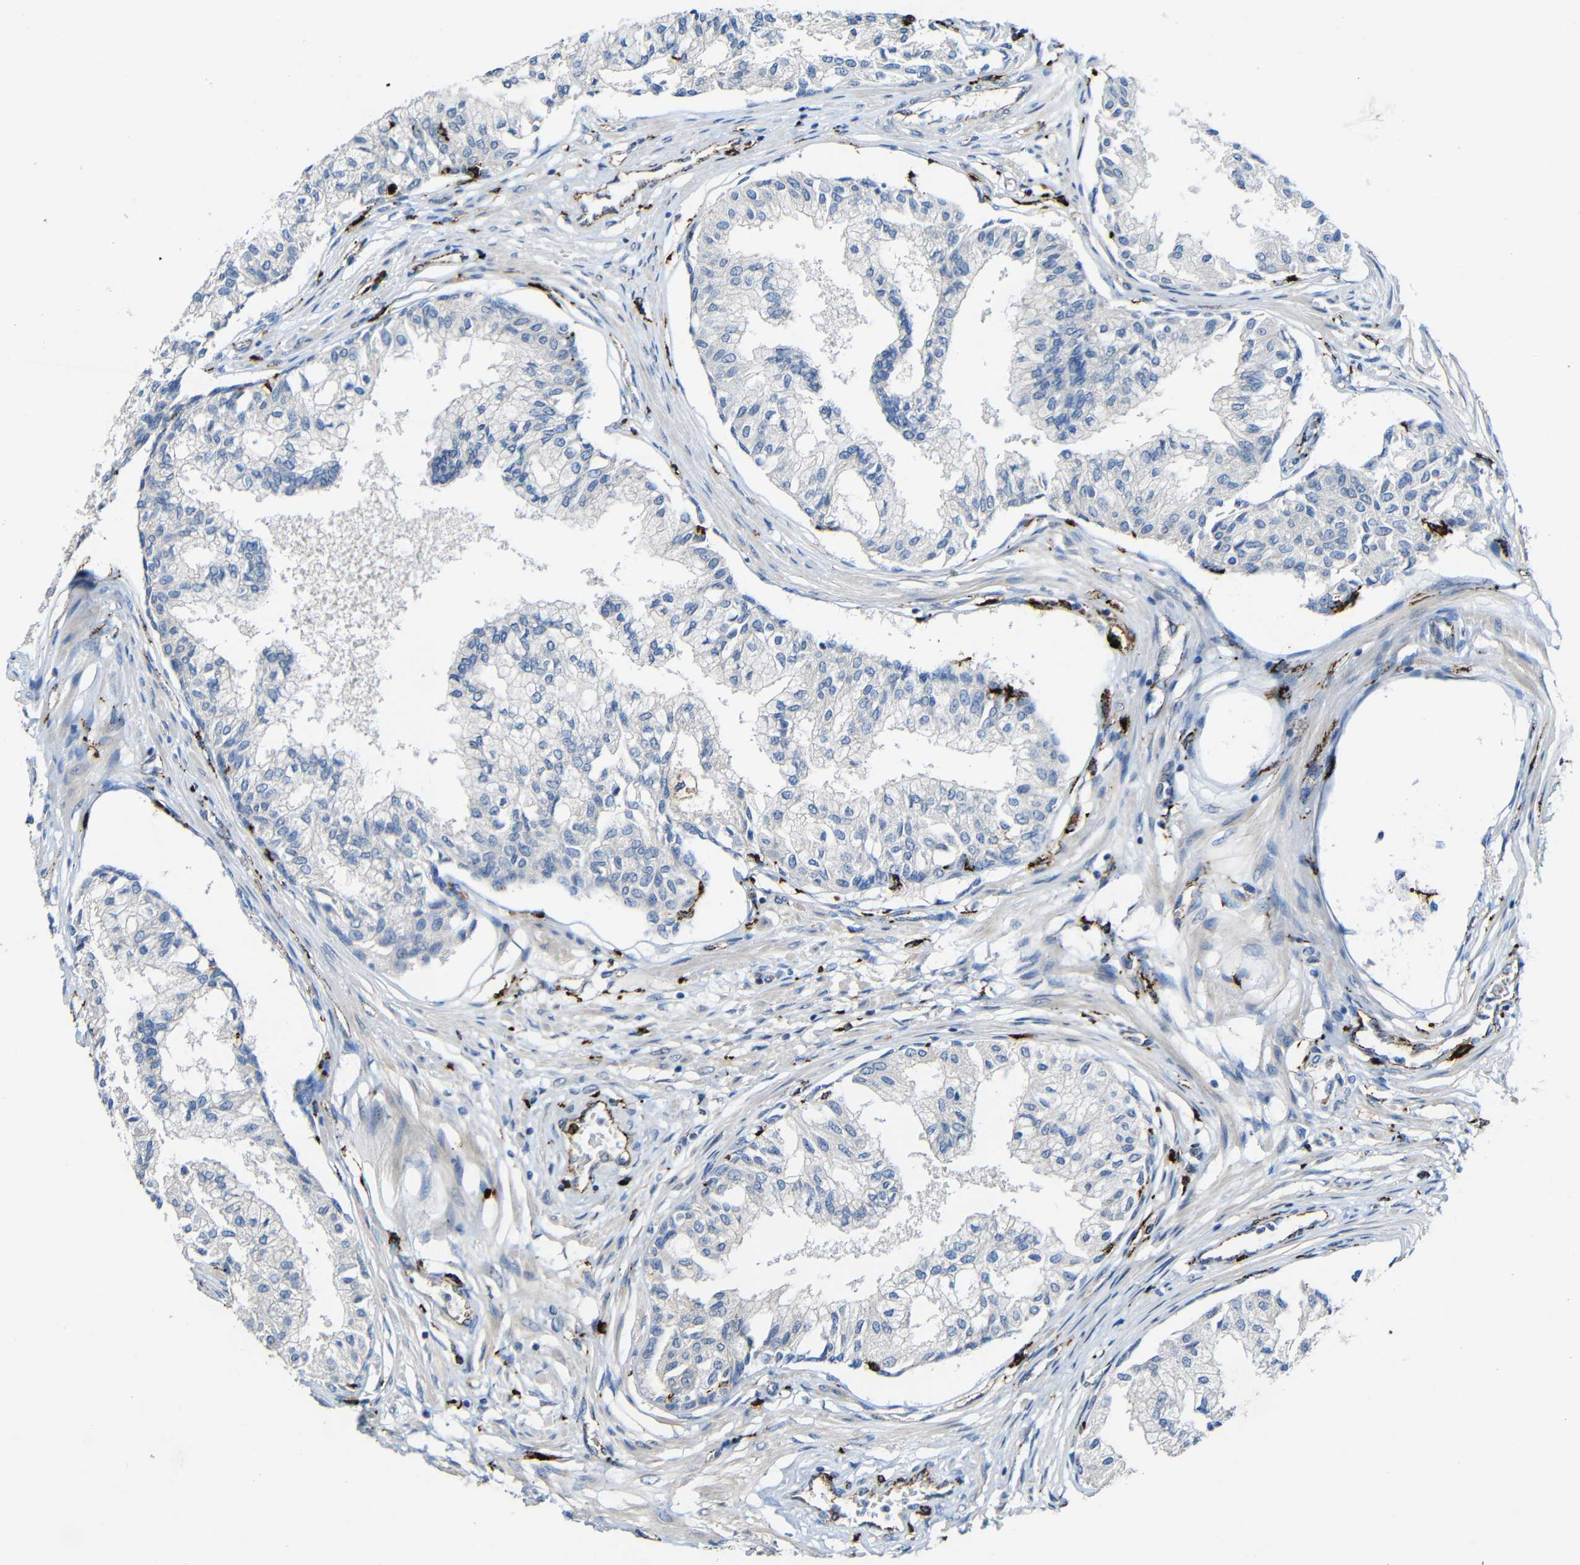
{"staining": {"intensity": "weak", "quantity": "25%-75%", "location": "cytoplasmic/membranous"}, "tissue": "prostate", "cell_type": "Glandular cells", "image_type": "normal", "snomed": [{"axis": "morphology", "description": "Normal tissue, NOS"}, {"axis": "topography", "description": "Prostate"}, {"axis": "topography", "description": "Seminal veicle"}], "caption": "Immunohistochemistry staining of unremarkable prostate, which displays low levels of weak cytoplasmic/membranous expression in approximately 25%-75% of glandular cells indicating weak cytoplasmic/membranous protein positivity. The staining was performed using DAB (3,3'-diaminobenzidine) (brown) for protein detection and nuclei were counterstained in hematoxylin (blue).", "gene": "HLA", "patient": {"sex": "male", "age": 60}}